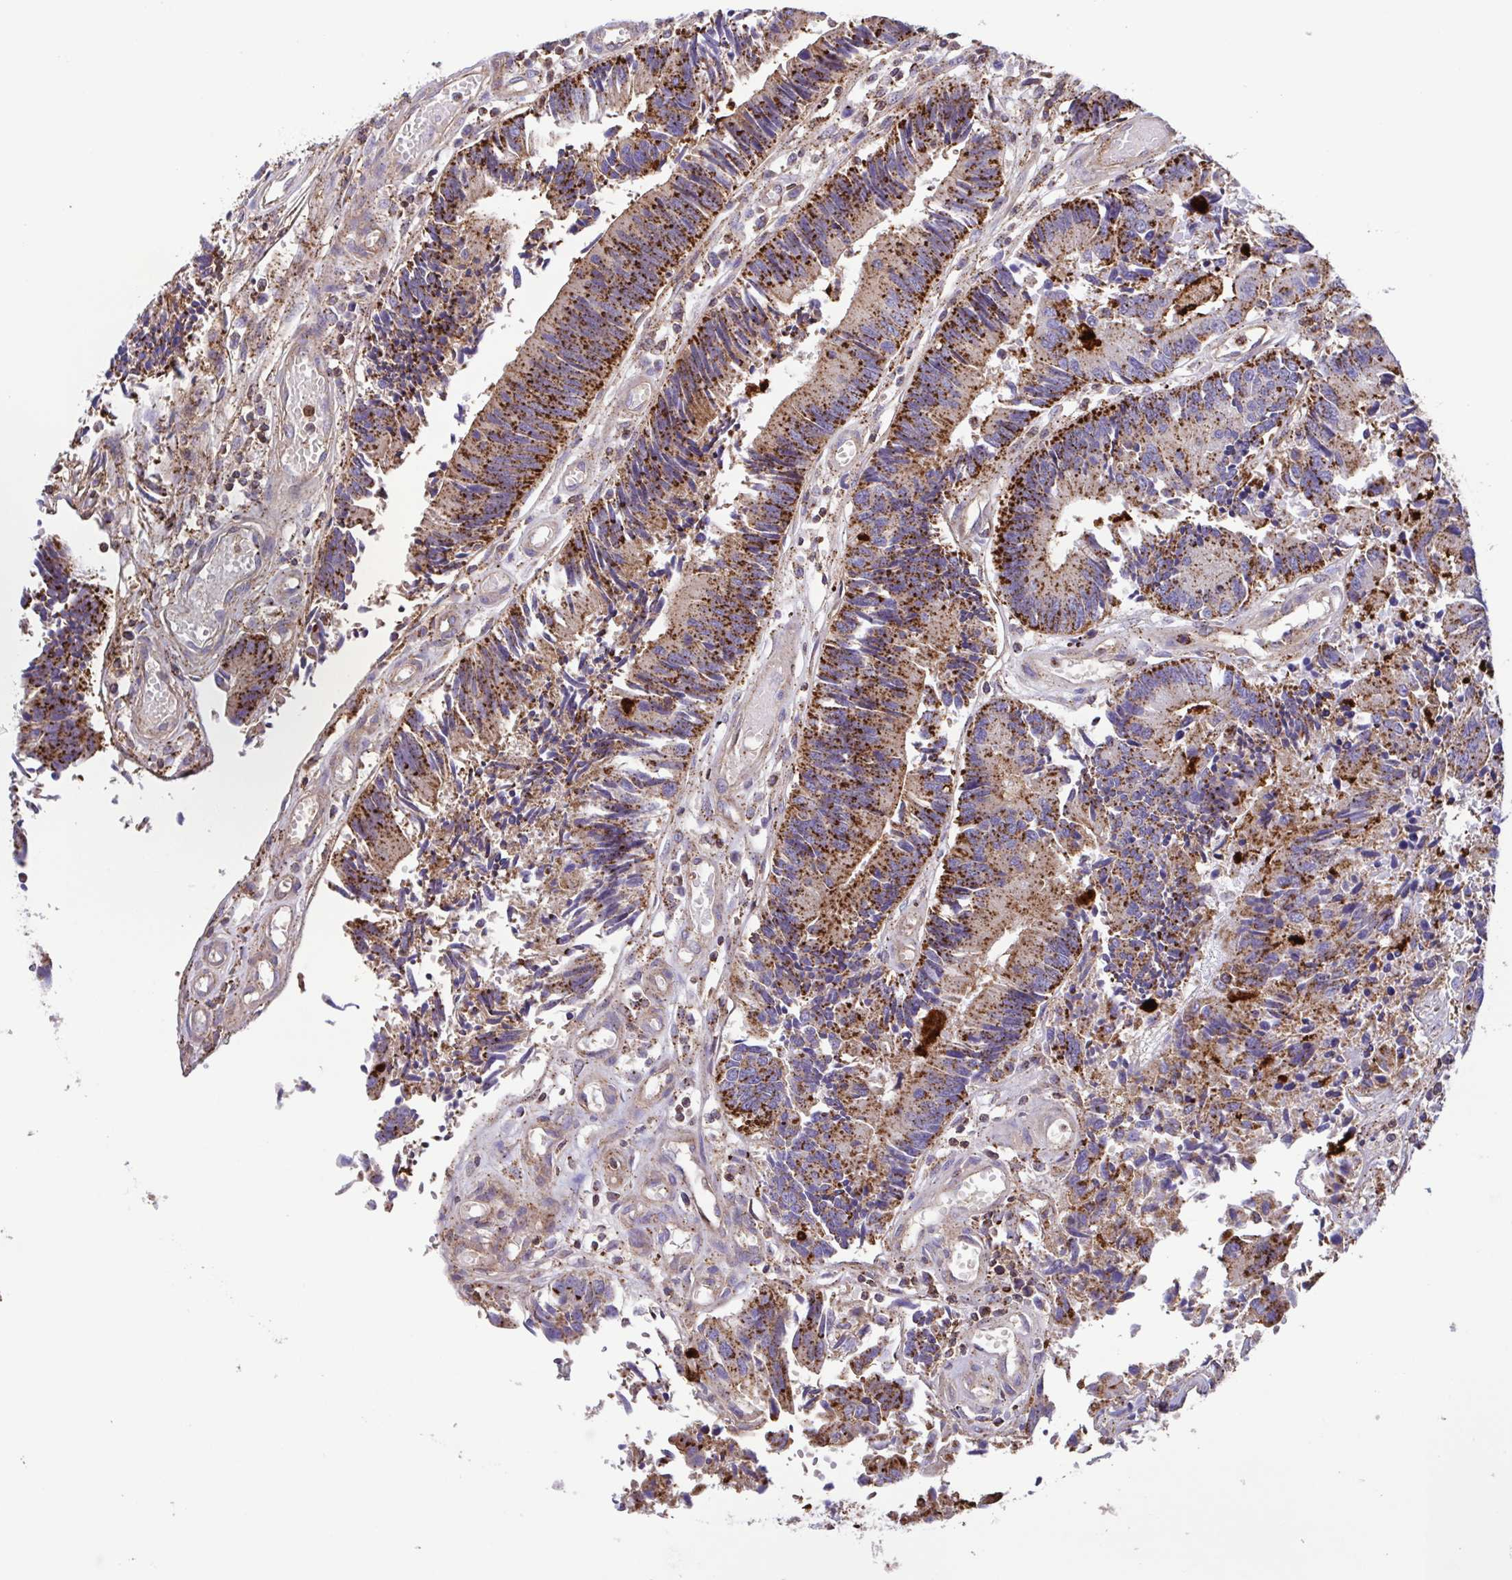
{"staining": {"intensity": "strong", "quantity": ">75%", "location": "cytoplasmic/membranous"}, "tissue": "colorectal cancer", "cell_type": "Tumor cells", "image_type": "cancer", "snomed": [{"axis": "morphology", "description": "Adenocarcinoma, NOS"}, {"axis": "topography", "description": "Colon"}], "caption": "Protein staining of colorectal adenocarcinoma tissue shows strong cytoplasmic/membranous expression in about >75% of tumor cells.", "gene": "CHMP1B", "patient": {"sex": "female", "age": 67}}